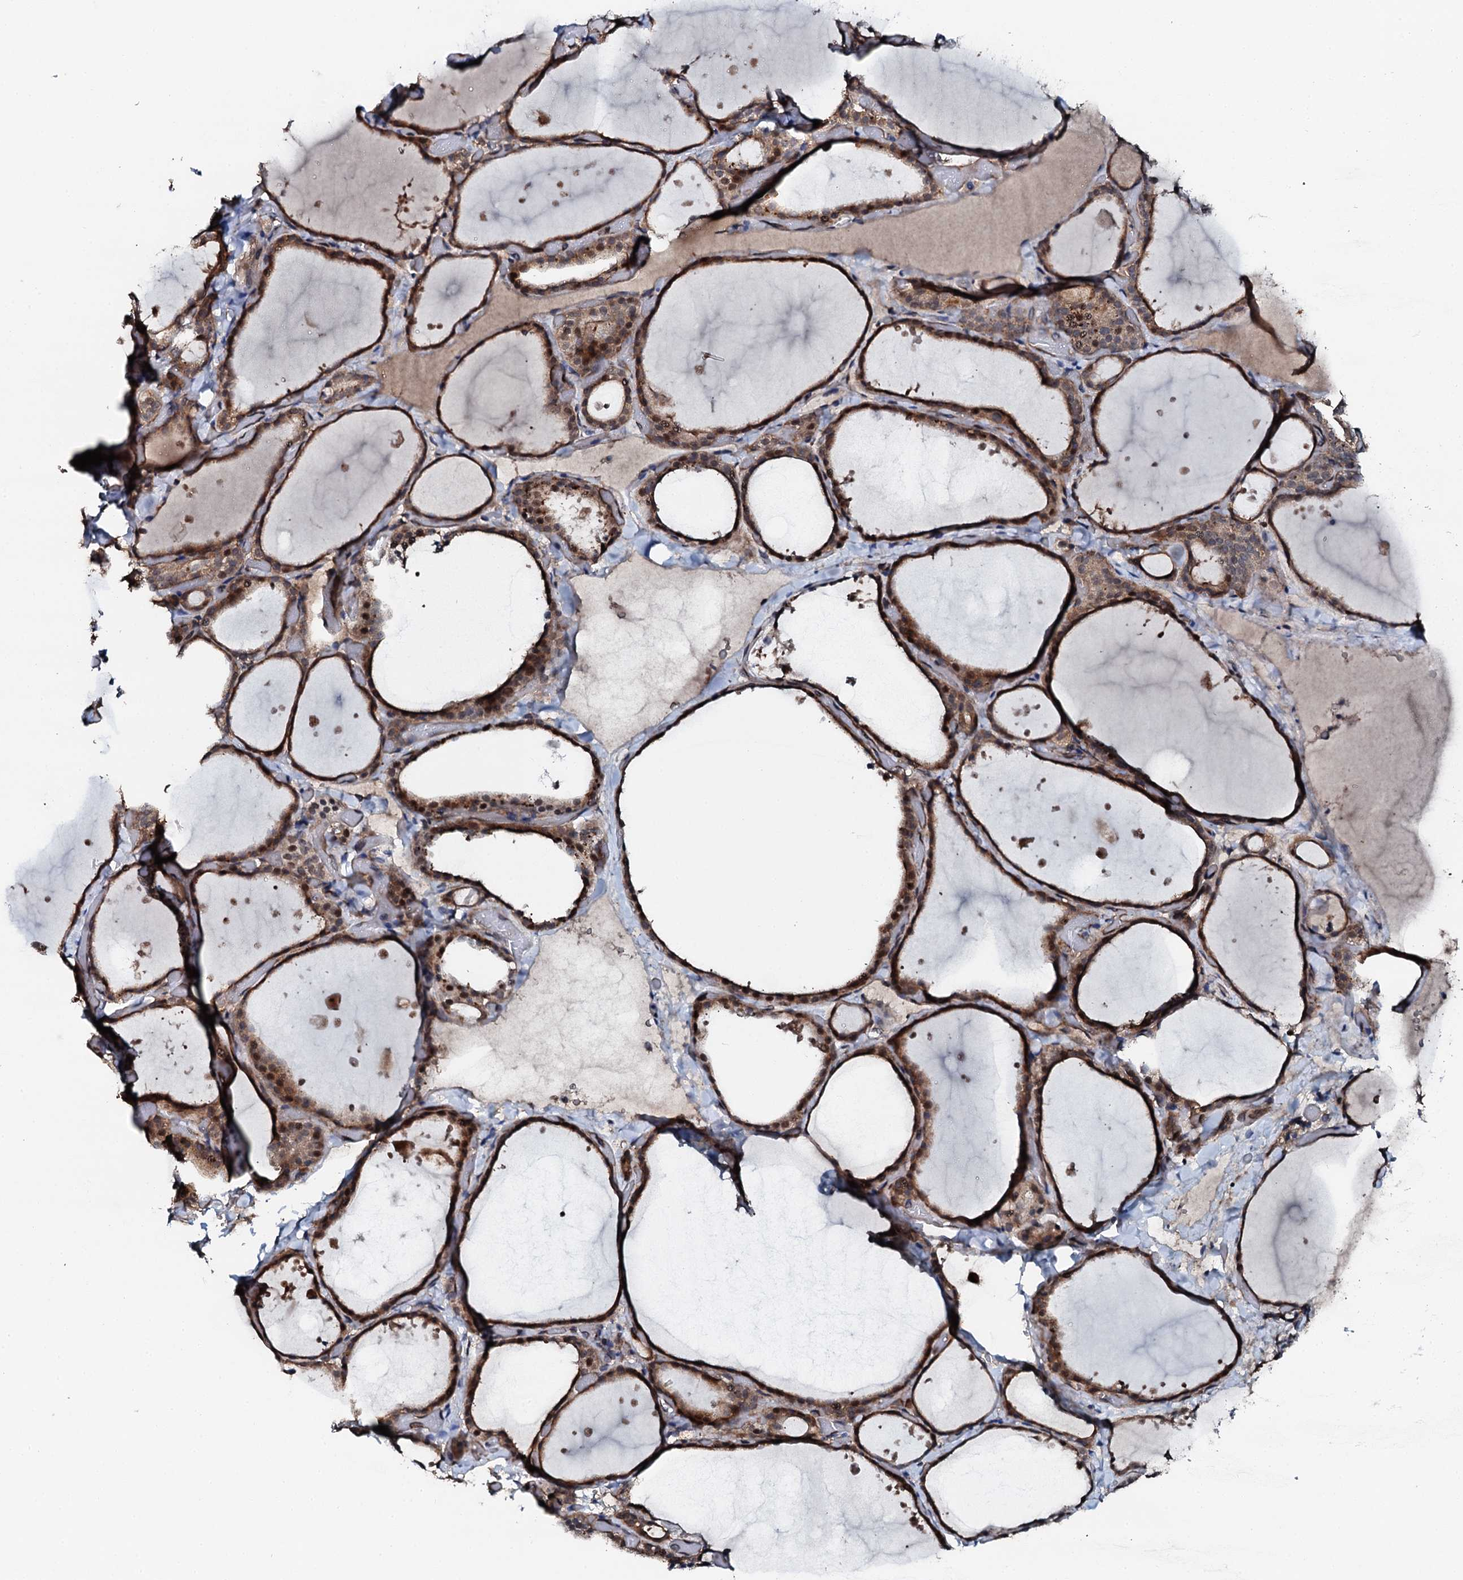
{"staining": {"intensity": "moderate", "quantity": ">75%", "location": "cytoplasmic/membranous"}, "tissue": "thyroid gland", "cell_type": "Glandular cells", "image_type": "normal", "snomed": [{"axis": "morphology", "description": "Normal tissue, NOS"}, {"axis": "topography", "description": "Thyroid gland"}], "caption": "DAB (3,3'-diaminobenzidine) immunohistochemical staining of benign thyroid gland exhibits moderate cytoplasmic/membranous protein expression in approximately >75% of glandular cells. Nuclei are stained in blue.", "gene": "FLYWCH1", "patient": {"sex": "female", "age": 44}}